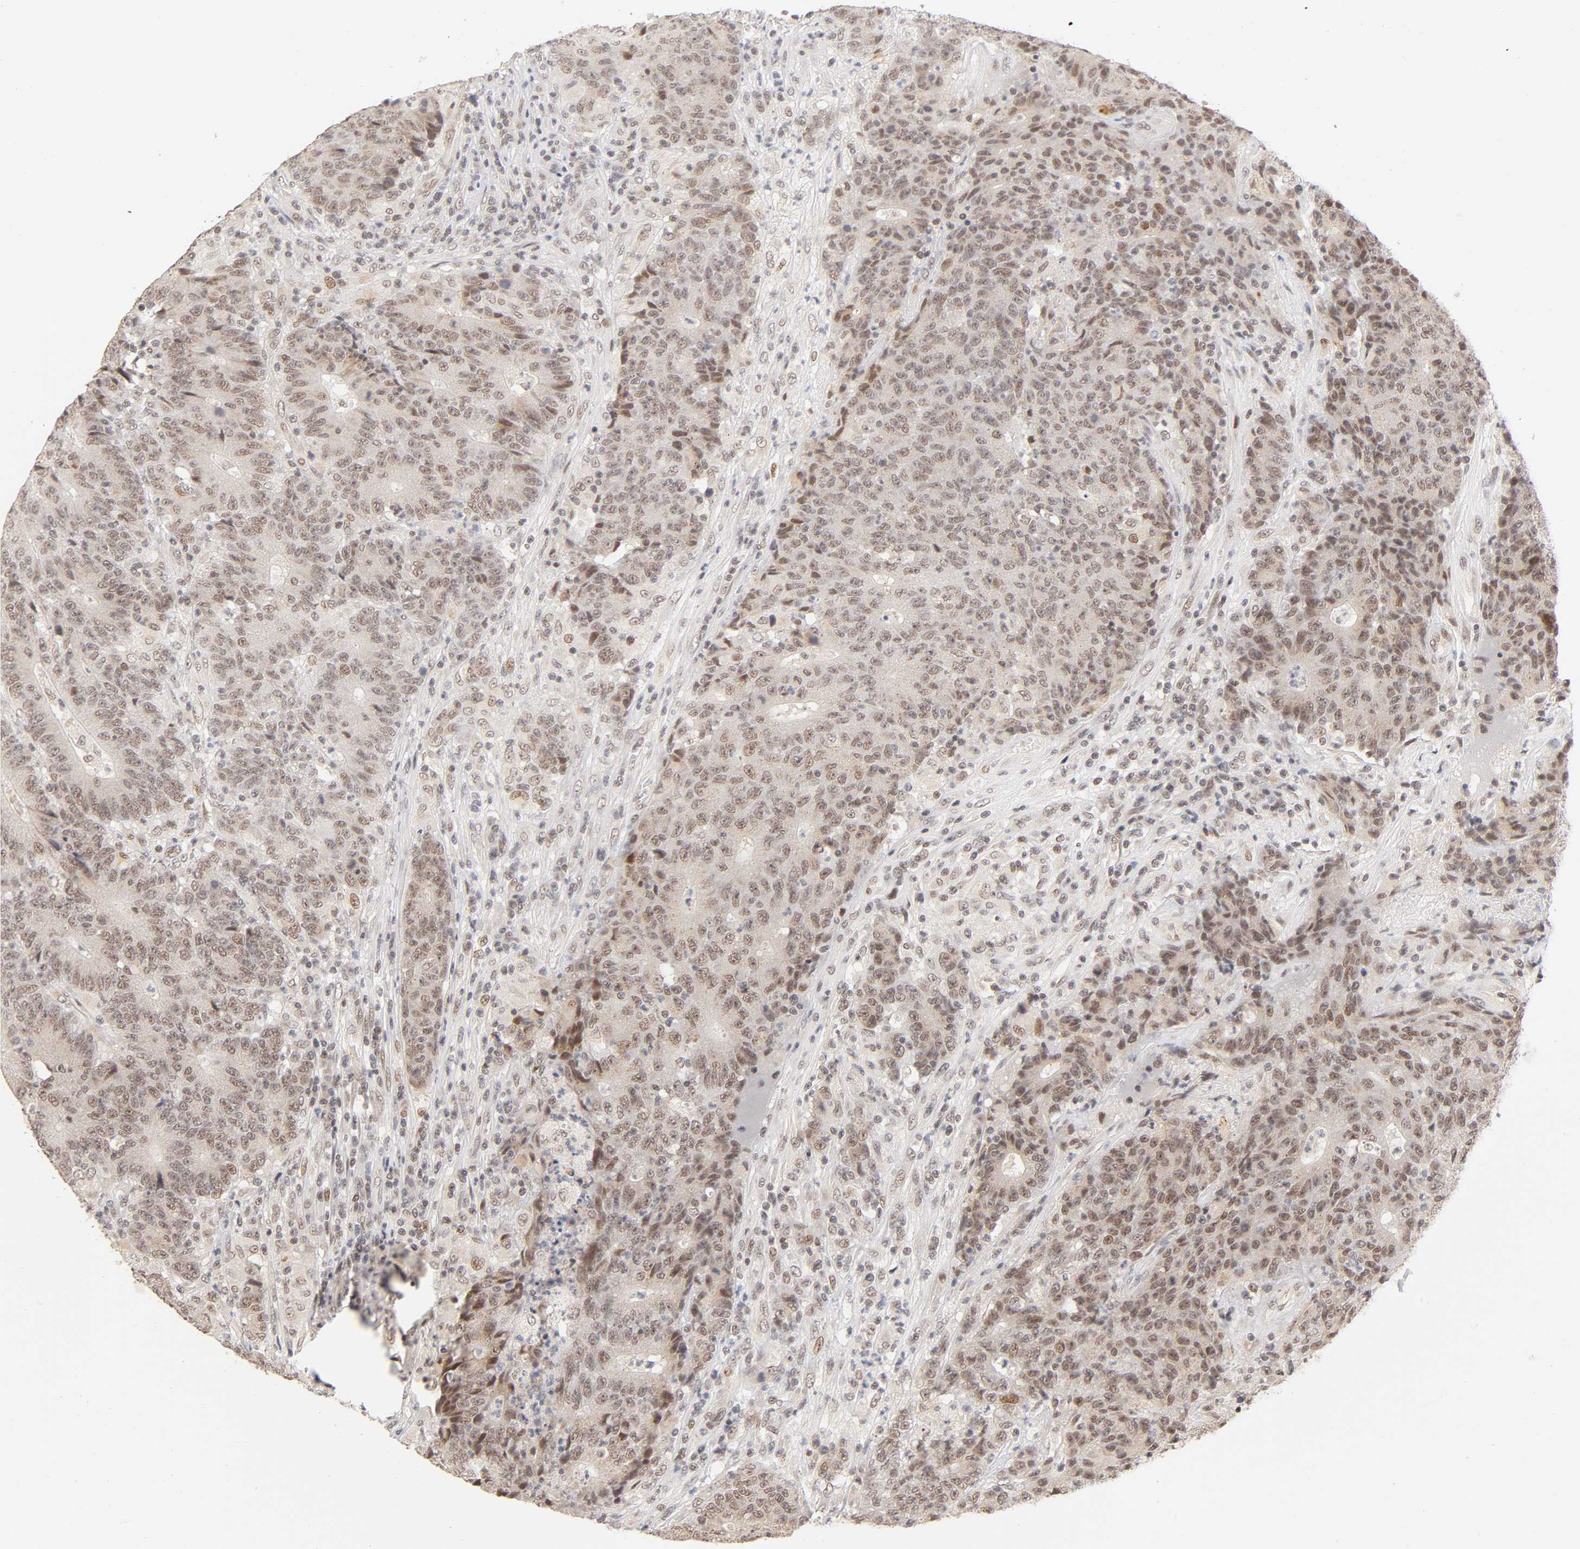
{"staining": {"intensity": "weak", "quantity": "25%-75%", "location": "cytoplasmic/membranous,nuclear"}, "tissue": "colorectal cancer", "cell_type": "Tumor cells", "image_type": "cancer", "snomed": [{"axis": "morphology", "description": "Normal tissue, NOS"}, {"axis": "morphology", "description": "Adenocarcinoma, NOS"}, {"axis": "topography", "description": "Colon"}], "caption": "Protein expression analysis of human colorectal adenocarcinoma reveals weak cytoplasmic/membranous and nuclear staining in about 25%-75% of tumor cells.", "gene": "TAF10", "patient": {"sex": "female", "age": 75}}